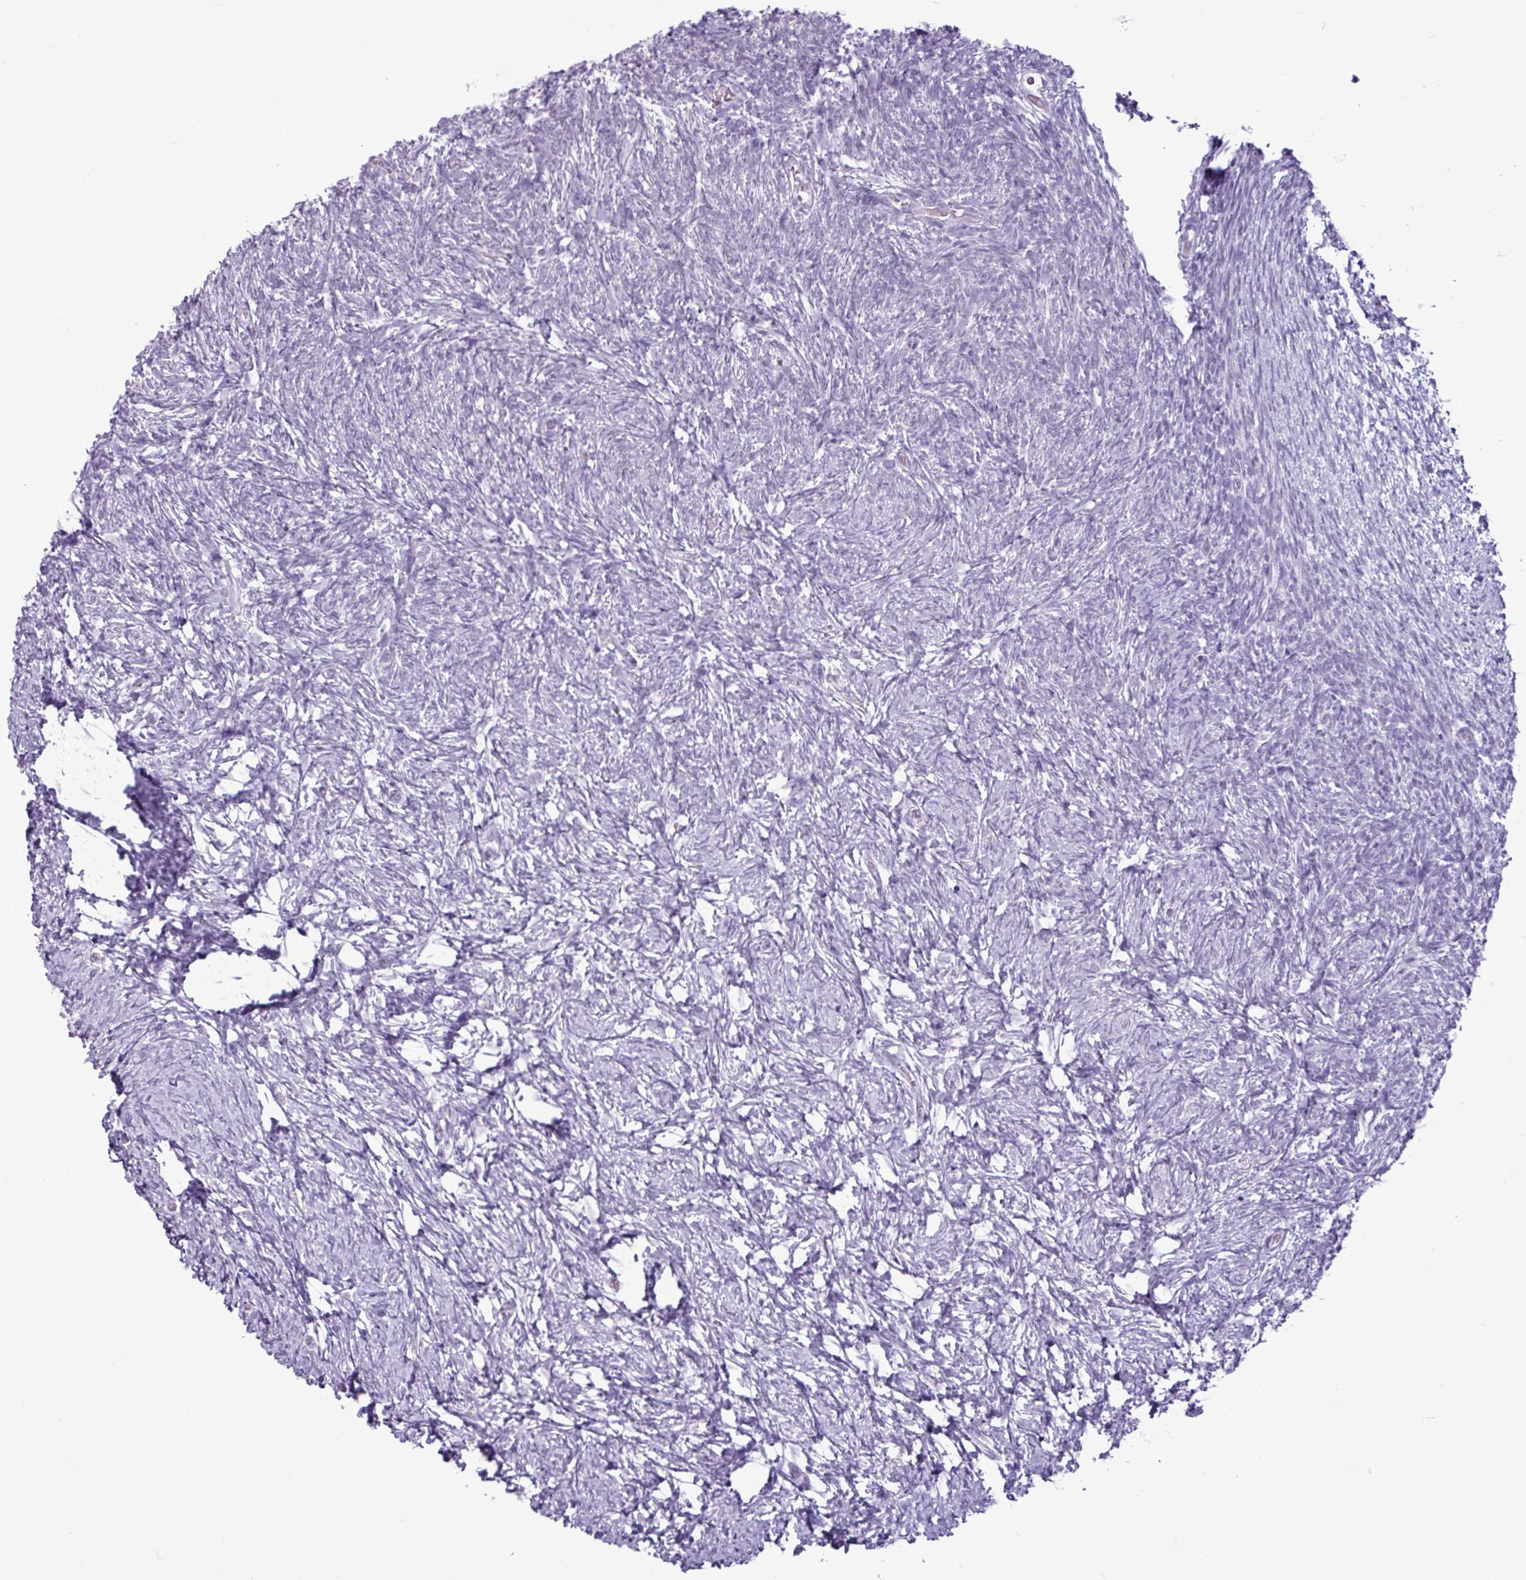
{"staining": {"intensity": "negative", "quantity": "none", "location": "none"}, "tissue": "ovary", "cell_type": "Ovarian stroma cells", "image_type": "normal", "snomed": [{"axis": "morphology", "description": "Normal tissue, NOS"}, {"axis": "topography", "description": "Ovary"}], "caption": "Ovary stained for a protein using immunohistochemistry reveals no positivity ovarian stroma cells.", "gene": "AMY2A", "patient": {"sex": "female", "age": 39}}